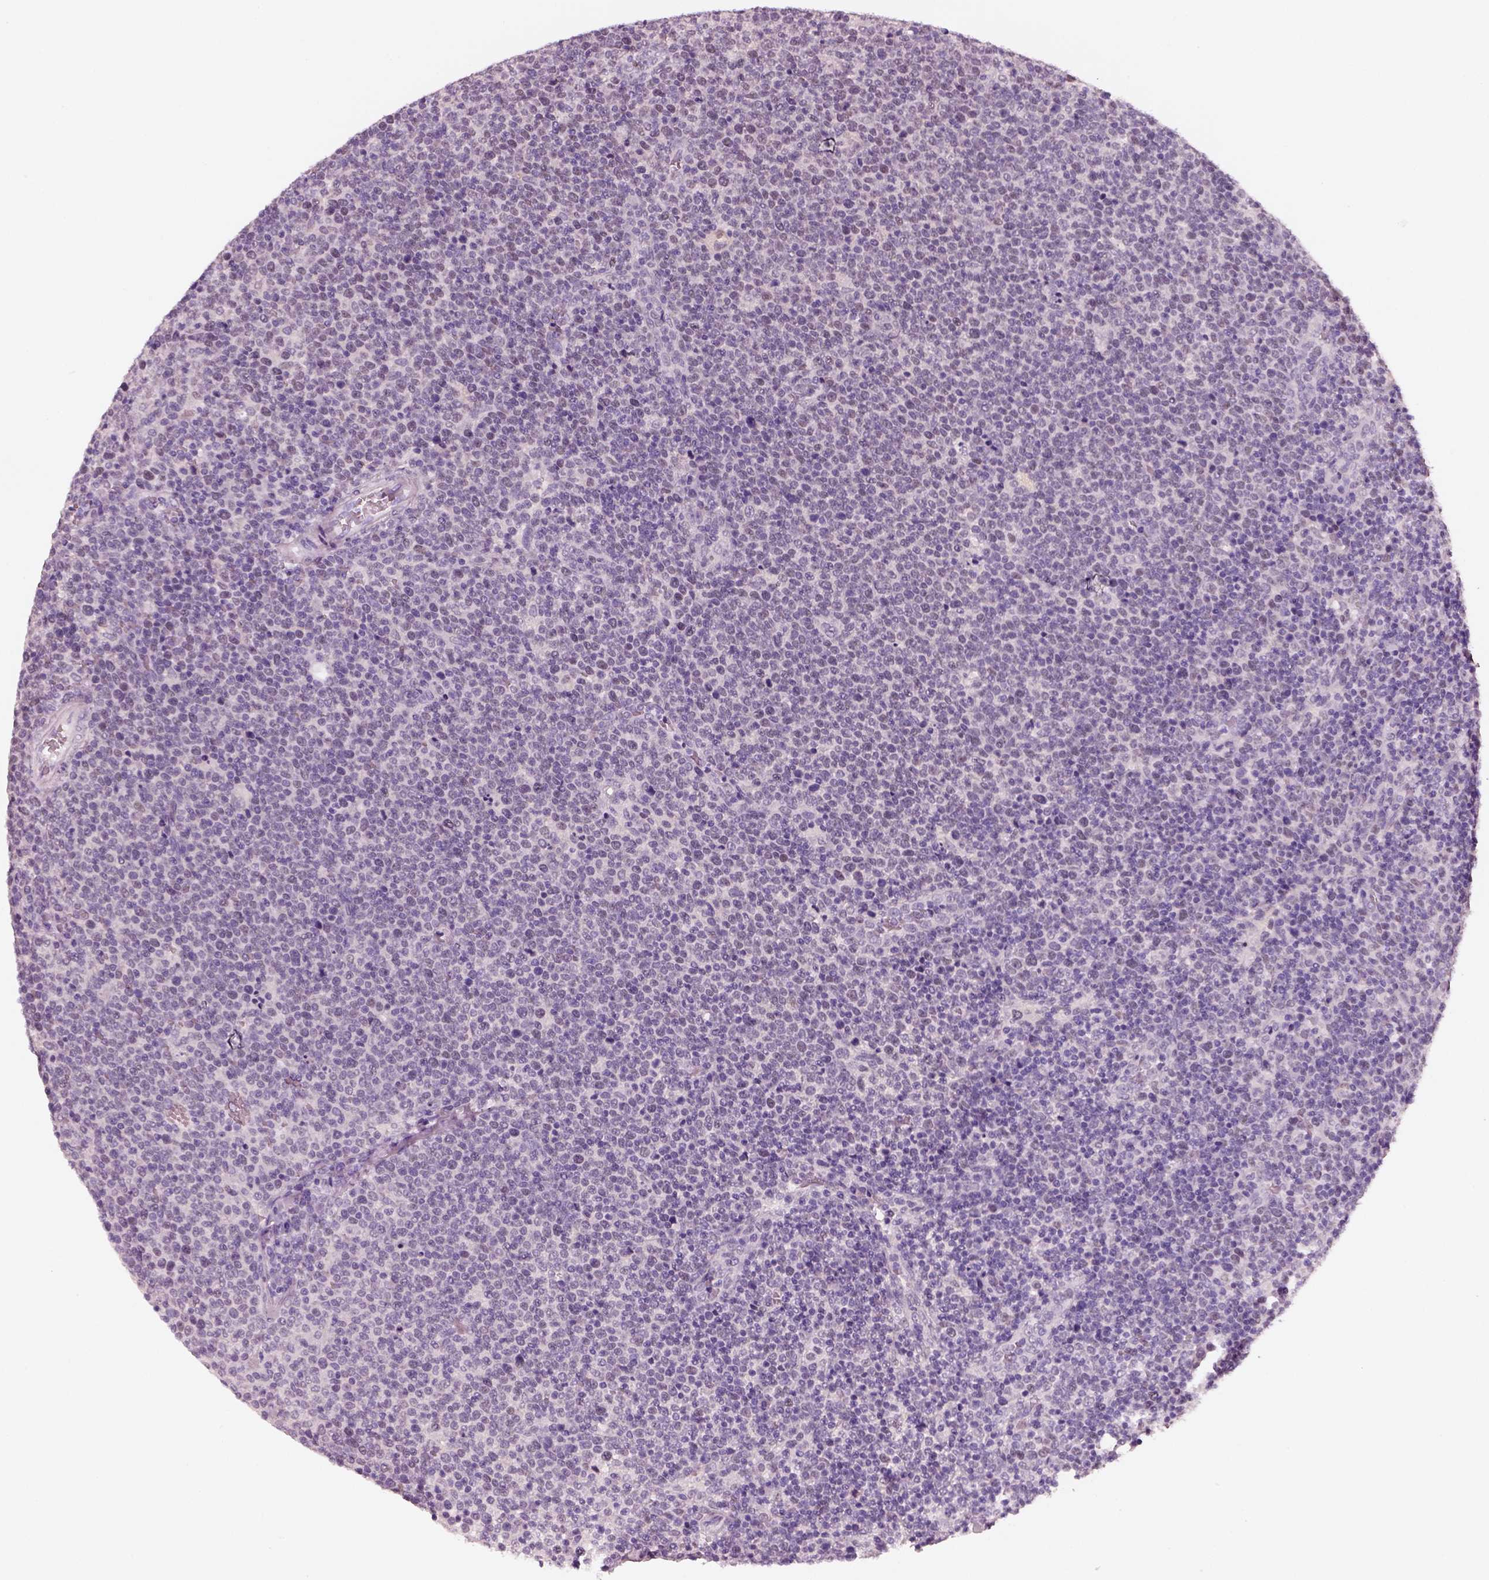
{"staining": {"intensity": "negative", "quantity": "none", "location": "none"}, "tissue": "lymphoma", "cell_type": "Tumor cells", "image_type": "cancer", "snomed": [{"axis": "morphology", "description": "Malignant lymphoma, non-Hodgkin's type, High grade"}, {"axis": "topography", "description": "Lymph node"}], "caption": "Image shows no protein staining in tumor cells of high-grade malignant lymphoma, non-Hodgkin's type tissue.", "gene": "ELSPBP1", "patient": {"sex": "male", "age": 61}}